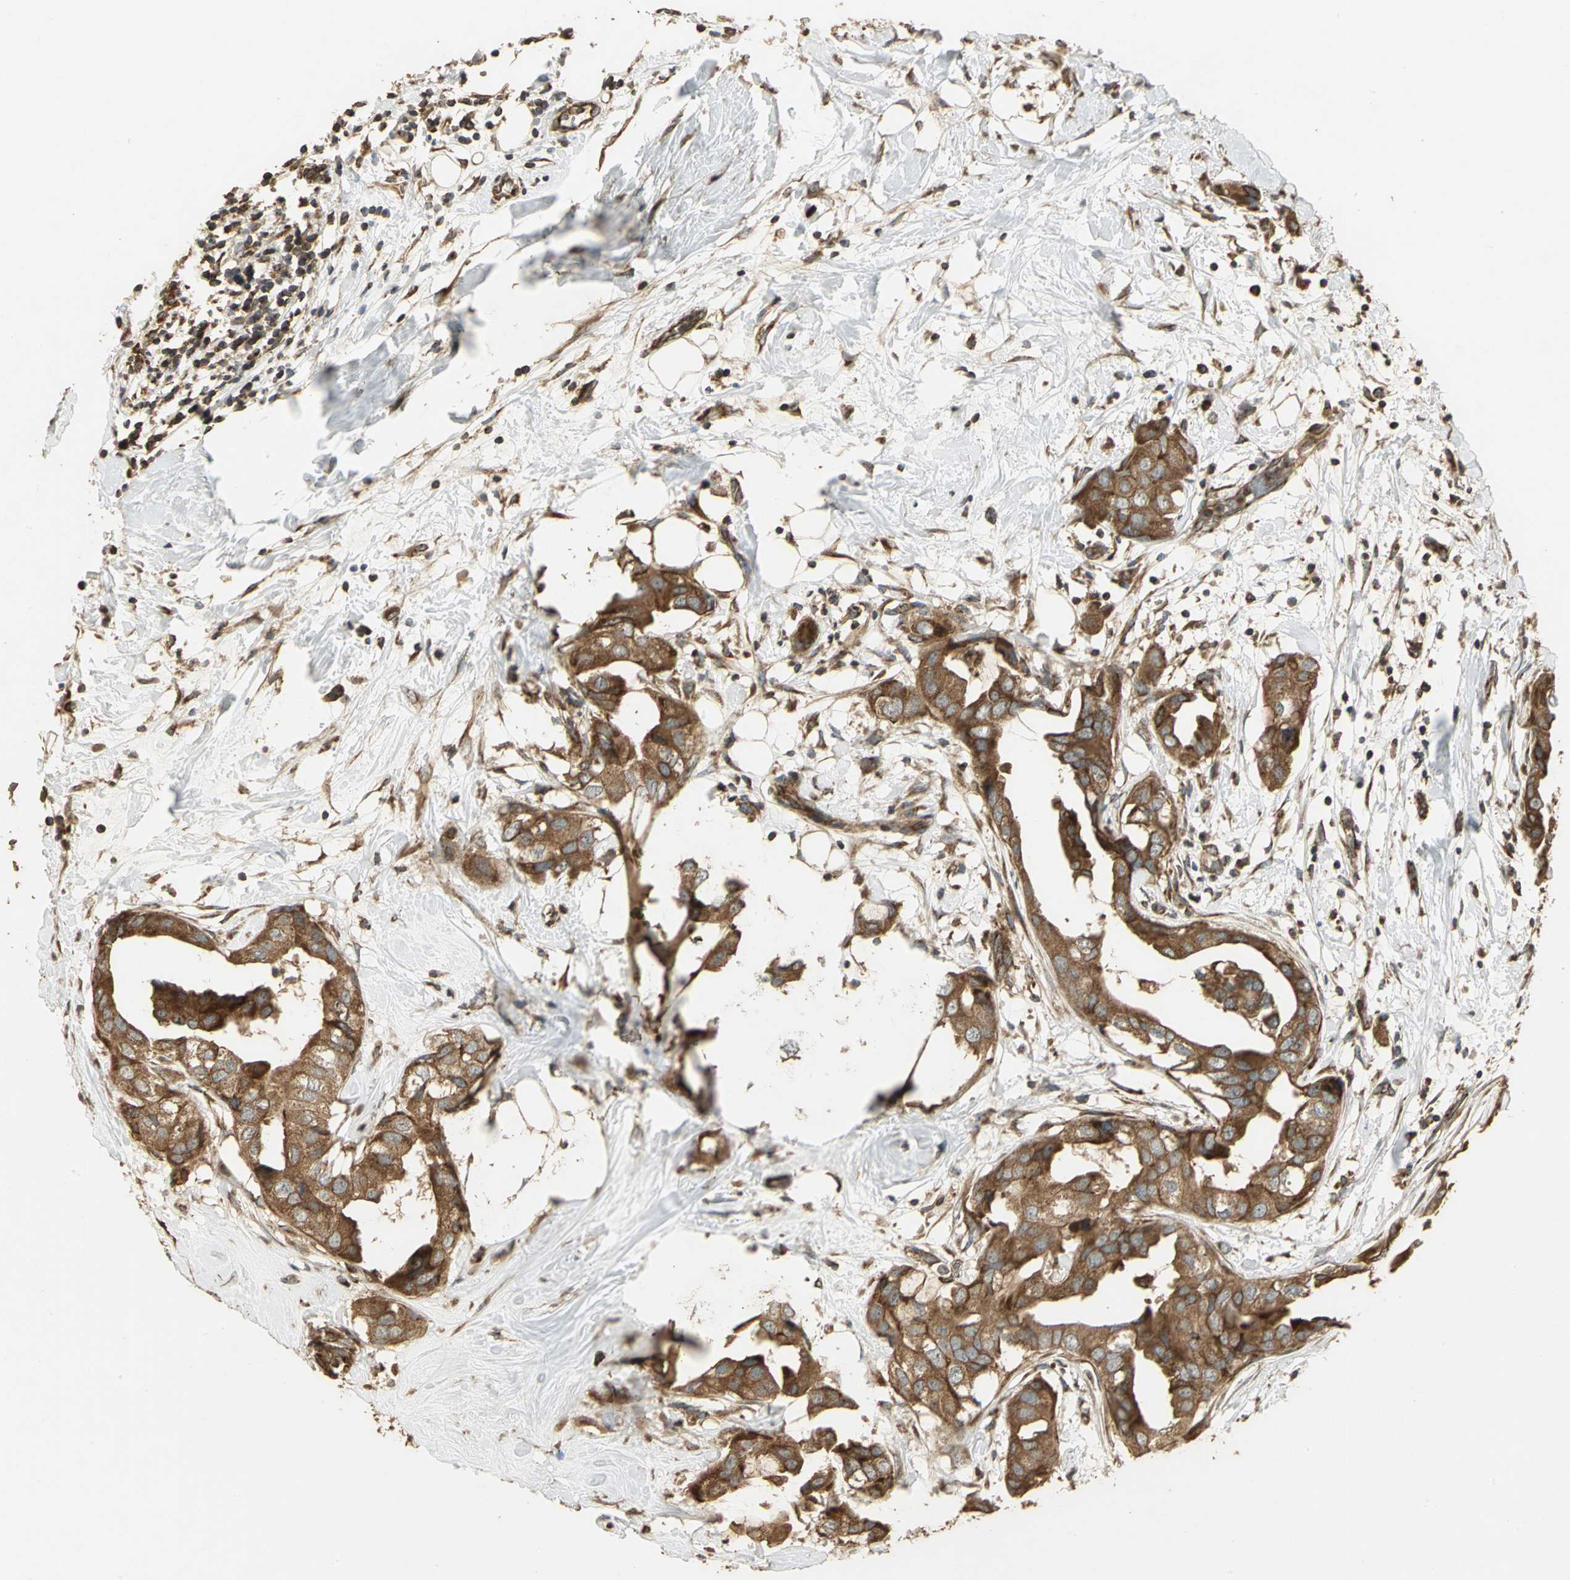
{"staining": {"intensity": "strong", "quantity": ">75%", "location": "cytoplasmic/membranous"}, "tissue": "breast cancer", "cell_type": "Tumor cells", "image_type": "cancer", "snomed": [{"axis": "morphology", "description": "Duct carcinoma"}, {"axis": "topography", "description": "Breast"}], "caption": "IHC (DAB) staining of human breast cancer displays strong cytoplasmic/membranous protein expression in approximately >75% of tumor cells.", "gene": "KANK1", "patient": {"sex": "female", "age": 40}}